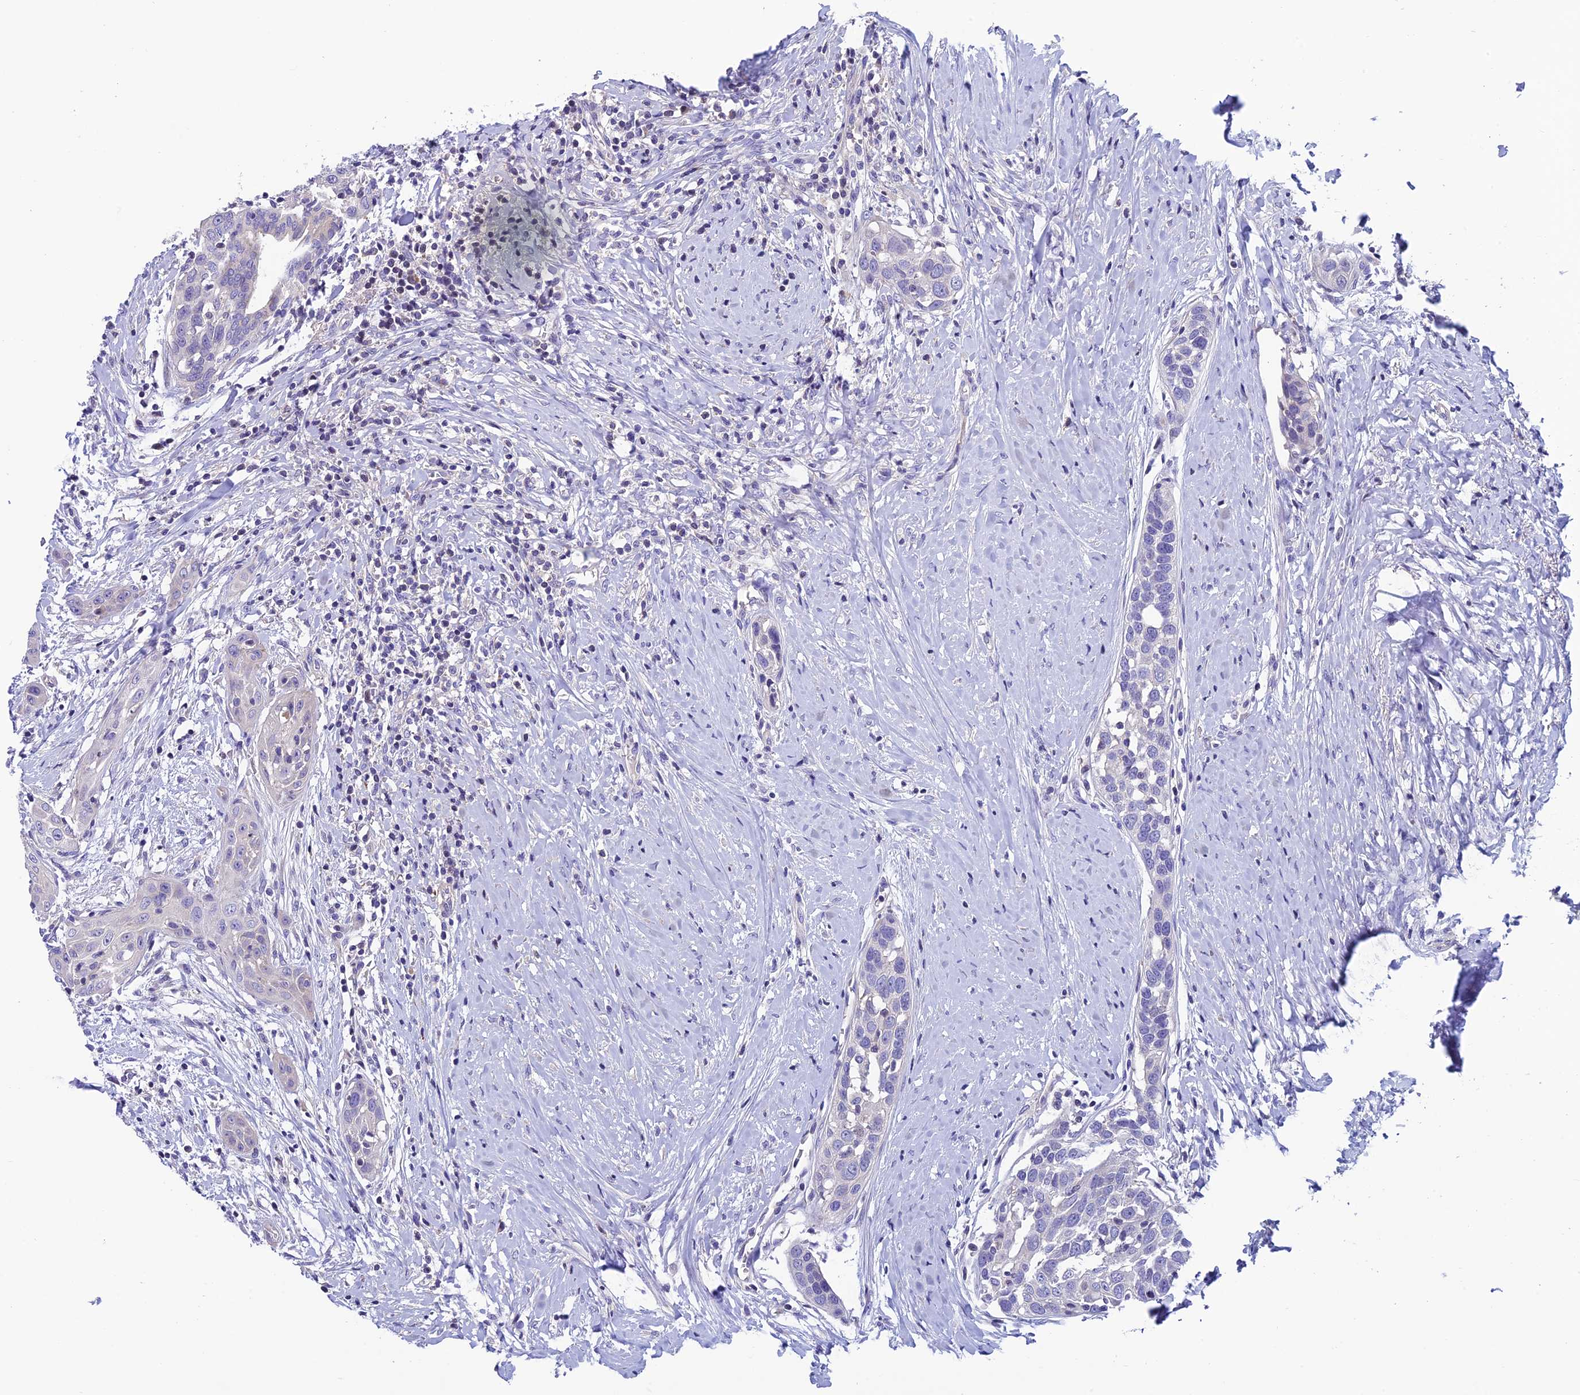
{"staining": {"intensity": "negative", "quantity": "none", "location": "none"}, "tissue": "head and neck cancer", "cell_type": "Tumor cells", "image_type": "cancer", "snomed": [{"axis": "morphology", "description": "Squamous cell carcinoma, NOS"}, {"axis": "topography", "description": "Oral tissue"}, {"axis": "topography", "description": "Head-Neck"}], "caption": "DAB (3,3'-diaminobenzidine) immunohistochemical staining of human head and neck cancer demonstrates no significant staining in tumor cells.", "gene": "FAM178B", "patient": {"sex": "female", "age": 50}}